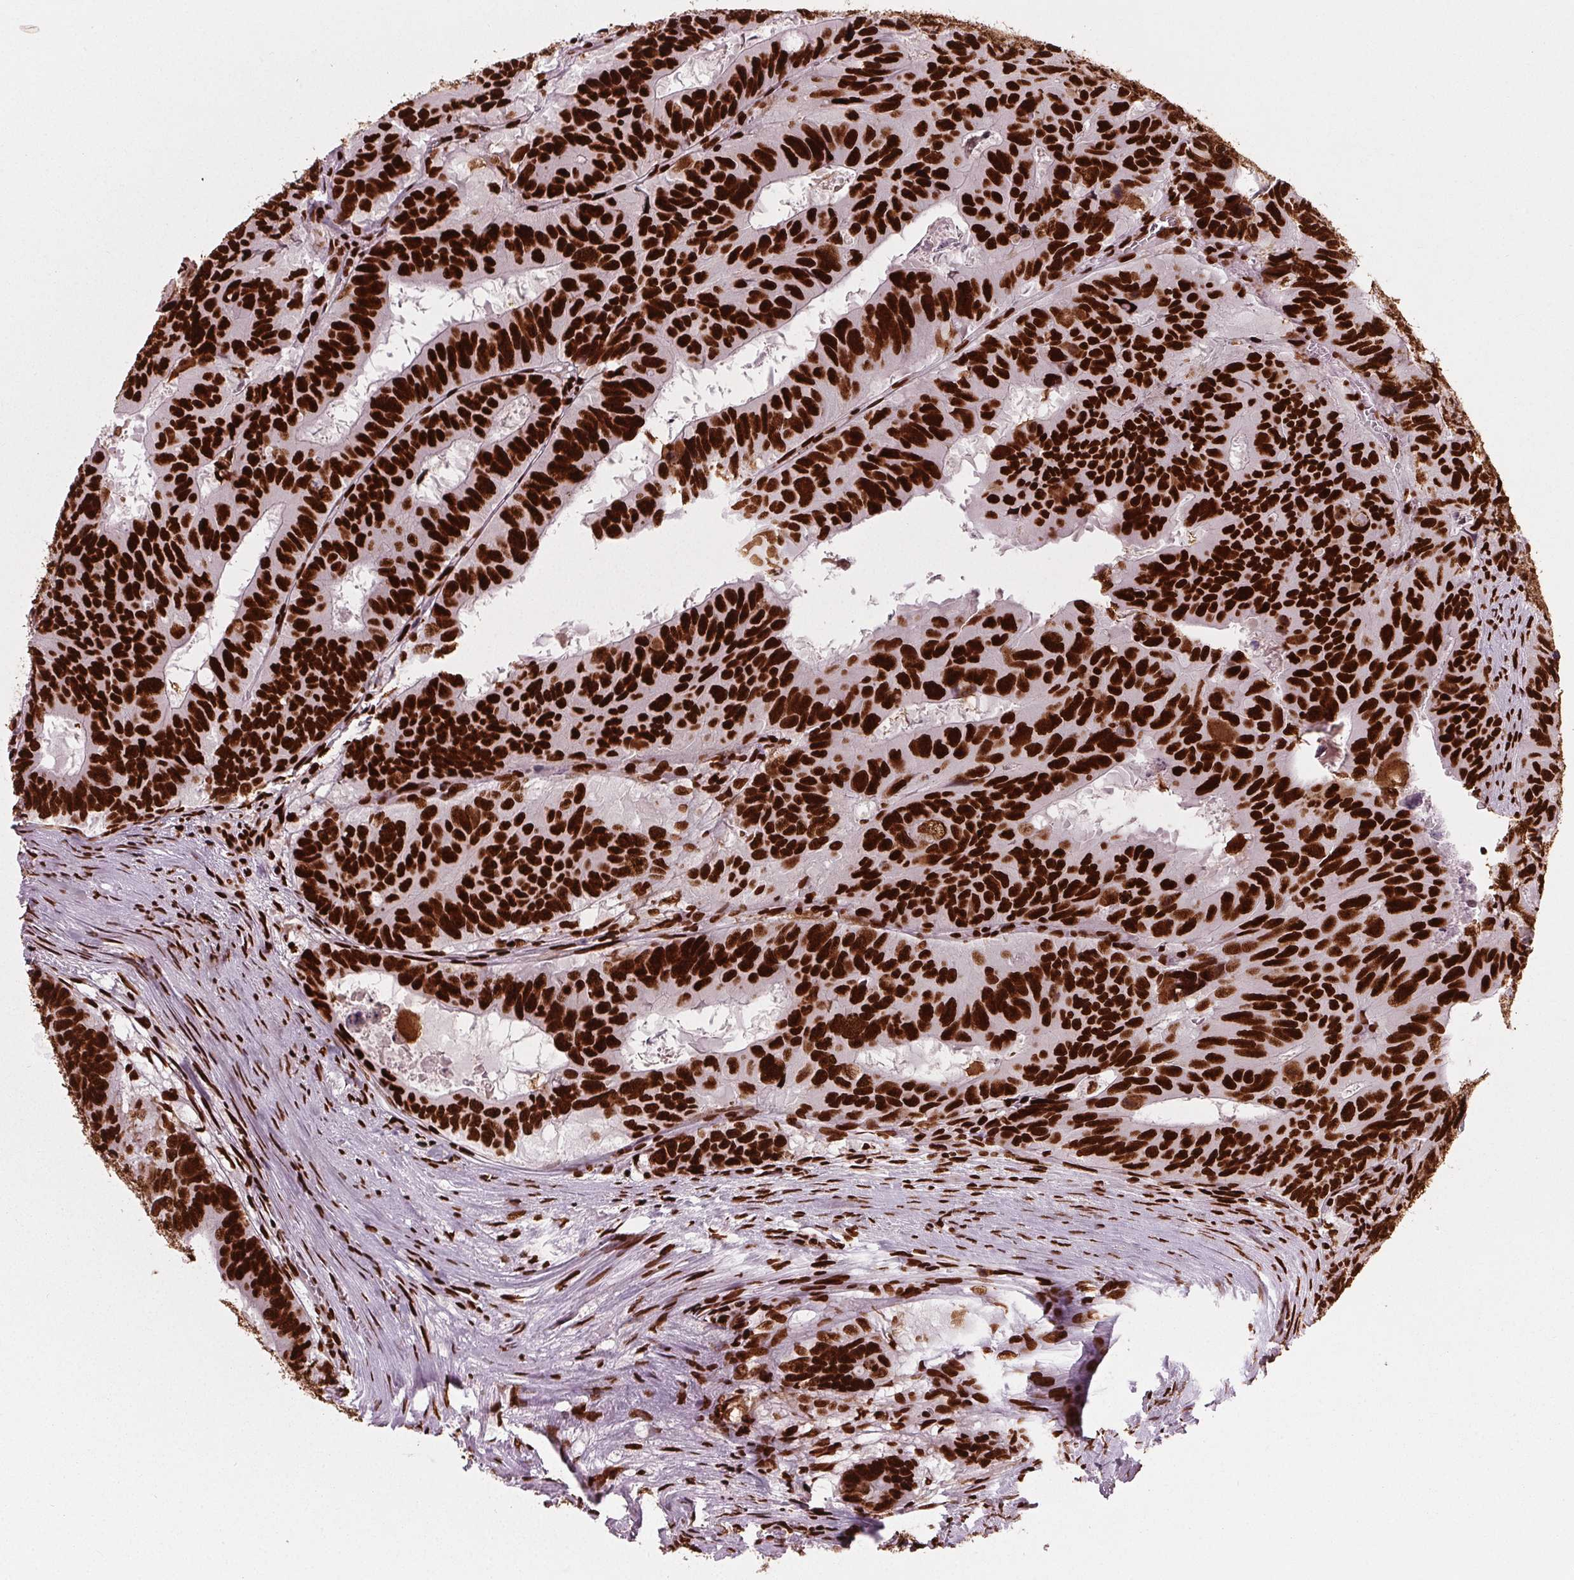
{"staining": {"intensity": "strong", "quantity": ">75%", "location": "nuclear"}, "tissue": "colorectal cancer", "cell_type": "Tumor cells", "image_type": "cancer", "snomed": [{"axis": "morphology", "description": "Adenocarcinoma, NOS"}, {"axis": "topography", "description": "Colon"}], "caption": "Tumor cells demonstrate high levels of strong nuclear staining in approximately >75% of cells in adenocarcinoma (colorectal).", "gene": "BRD4", "patient": {"sex": "male", "age": 79}}